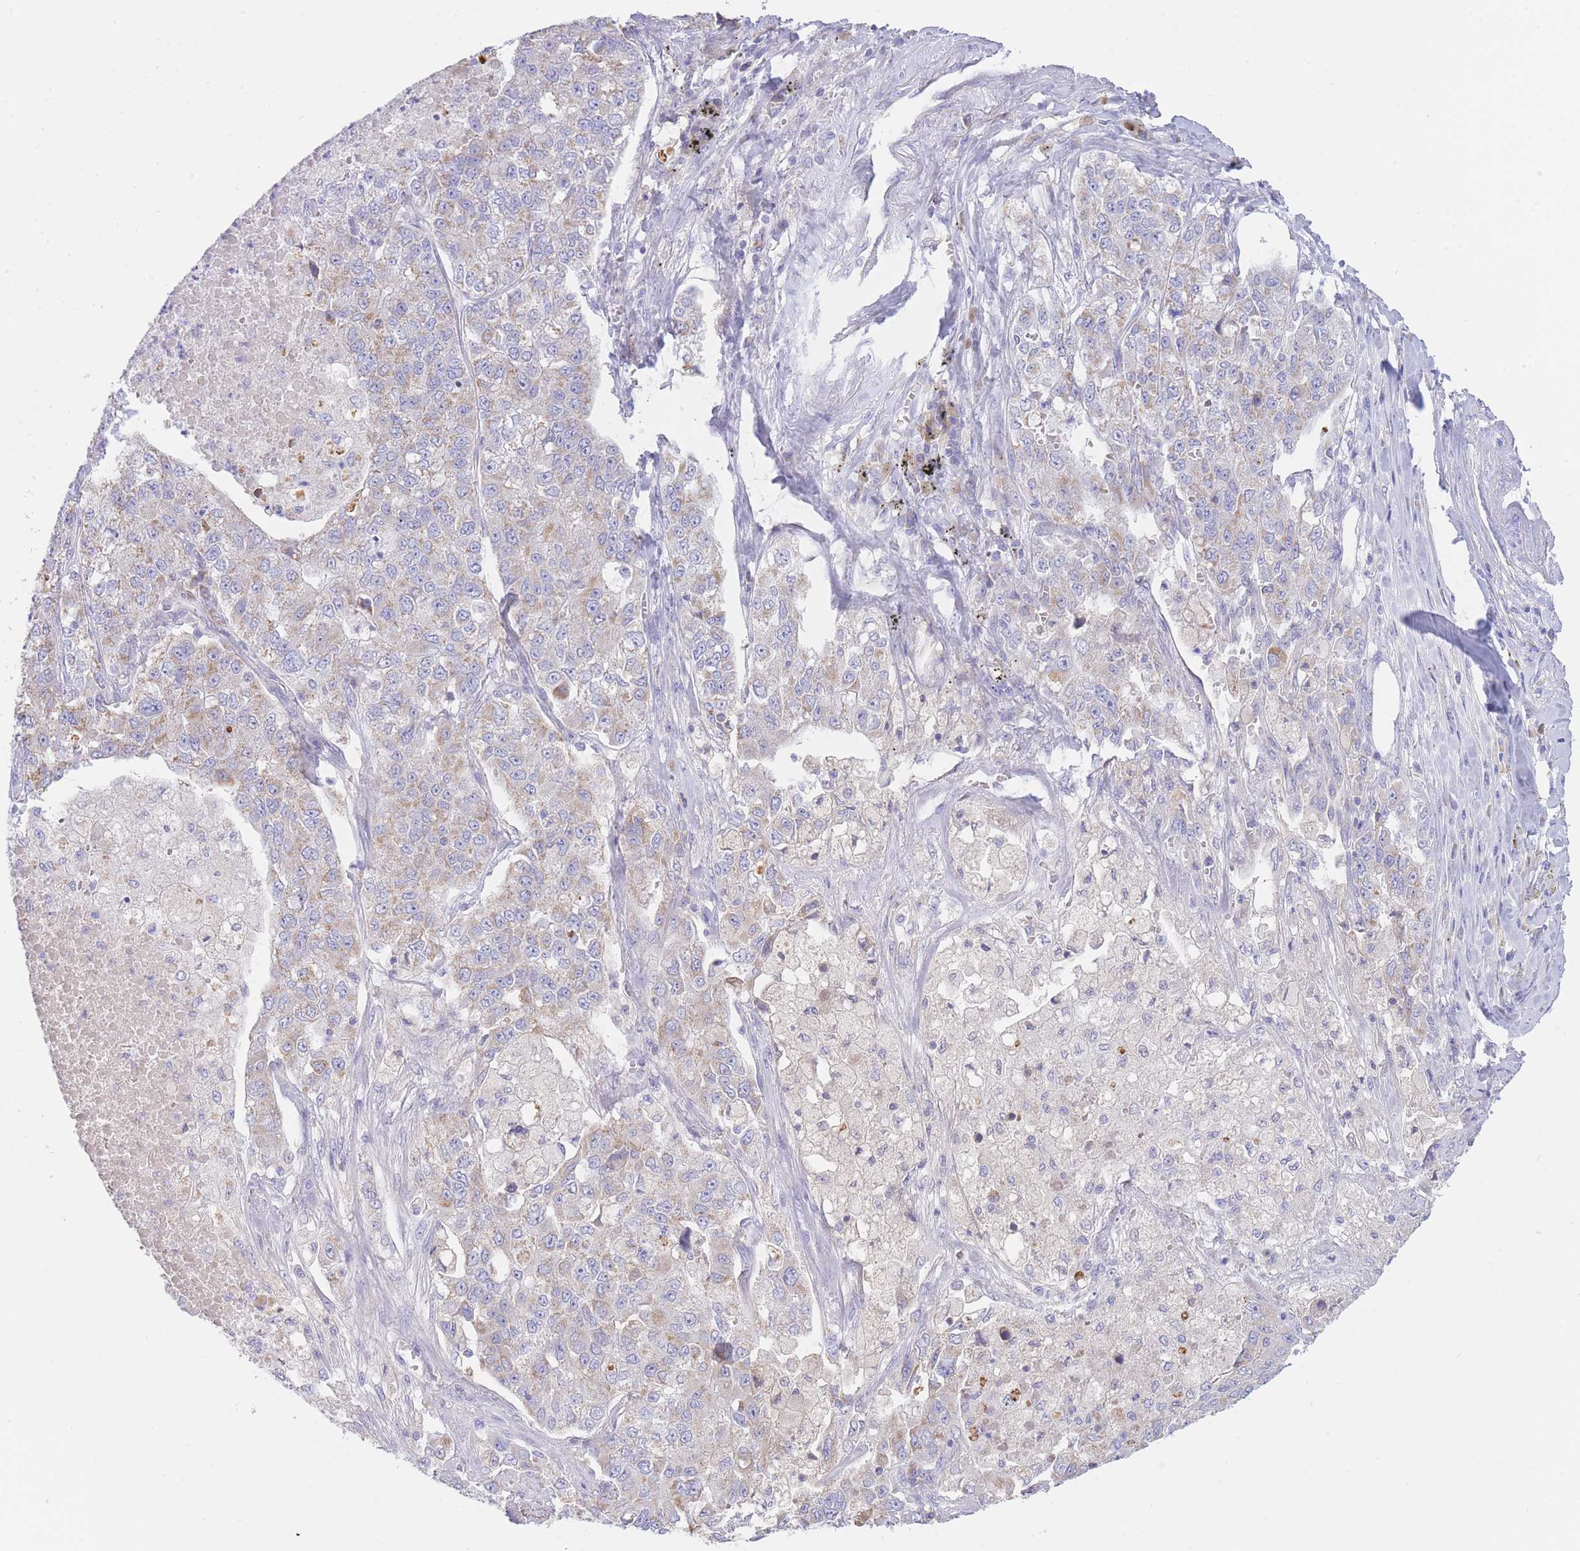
{"staining": {"intensity": "weak", "quantity": "<25%", "location": "cytoplasmic/membranous"}, "tissue": "lung cancer", "cell_type": "Tumor cells", "image_type": "cancer", "snomed": [{"axis": "morphology", "description": "Adenocarcinoma, NOS"}, {"axis": "topography", "description": "Lung"}], "caption": "The immunohistochemistry (IHC) photomicrograph has no significant positivity in tumor cells of lung adenocarcinoma tissue. (DAB IHC, high magnification).", "gene": "NANP", "patient": {"sex": "male", "age": 49}}